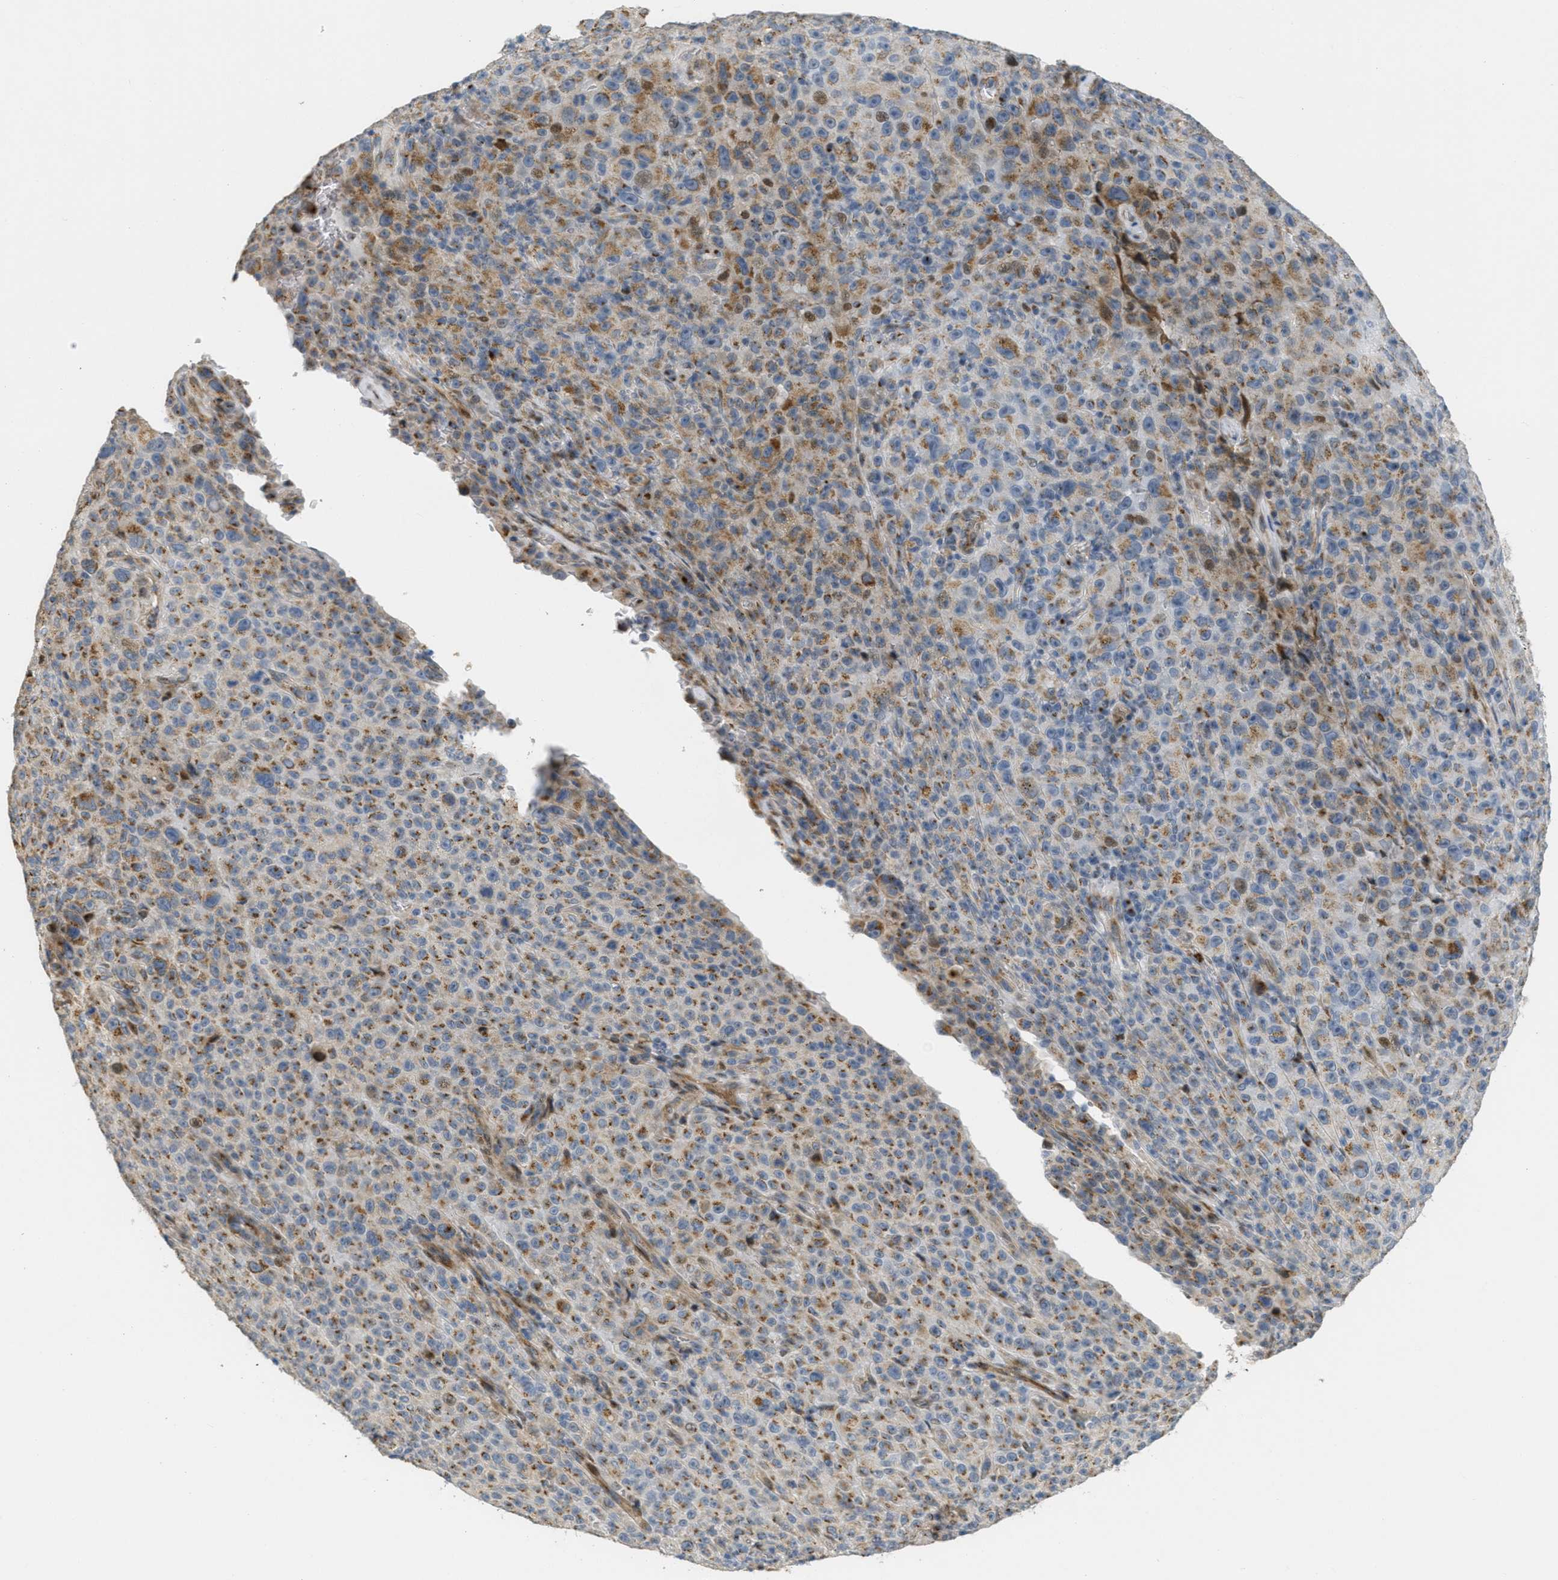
{"staining": {"intensity": "moderate", "quantity": ">75%", "location": "cytoplasmic/membranous"}, "tissue": "melanoma", "cell_type": "Tumor cells", "image_type": "cancer", "snomed": [{"axis": "morphology", "description": "Malignant melanoma, NOS"}, {"axis": "topography", "description": "Skin"}], "caption": "Tumor cells display medium levels of moderate cytoplasmic/membranous expression in approximately >75% of cells in human malignant melanoma.", "gene": "ZFPL1", "patient": {"sex": "female", "age": 82}}